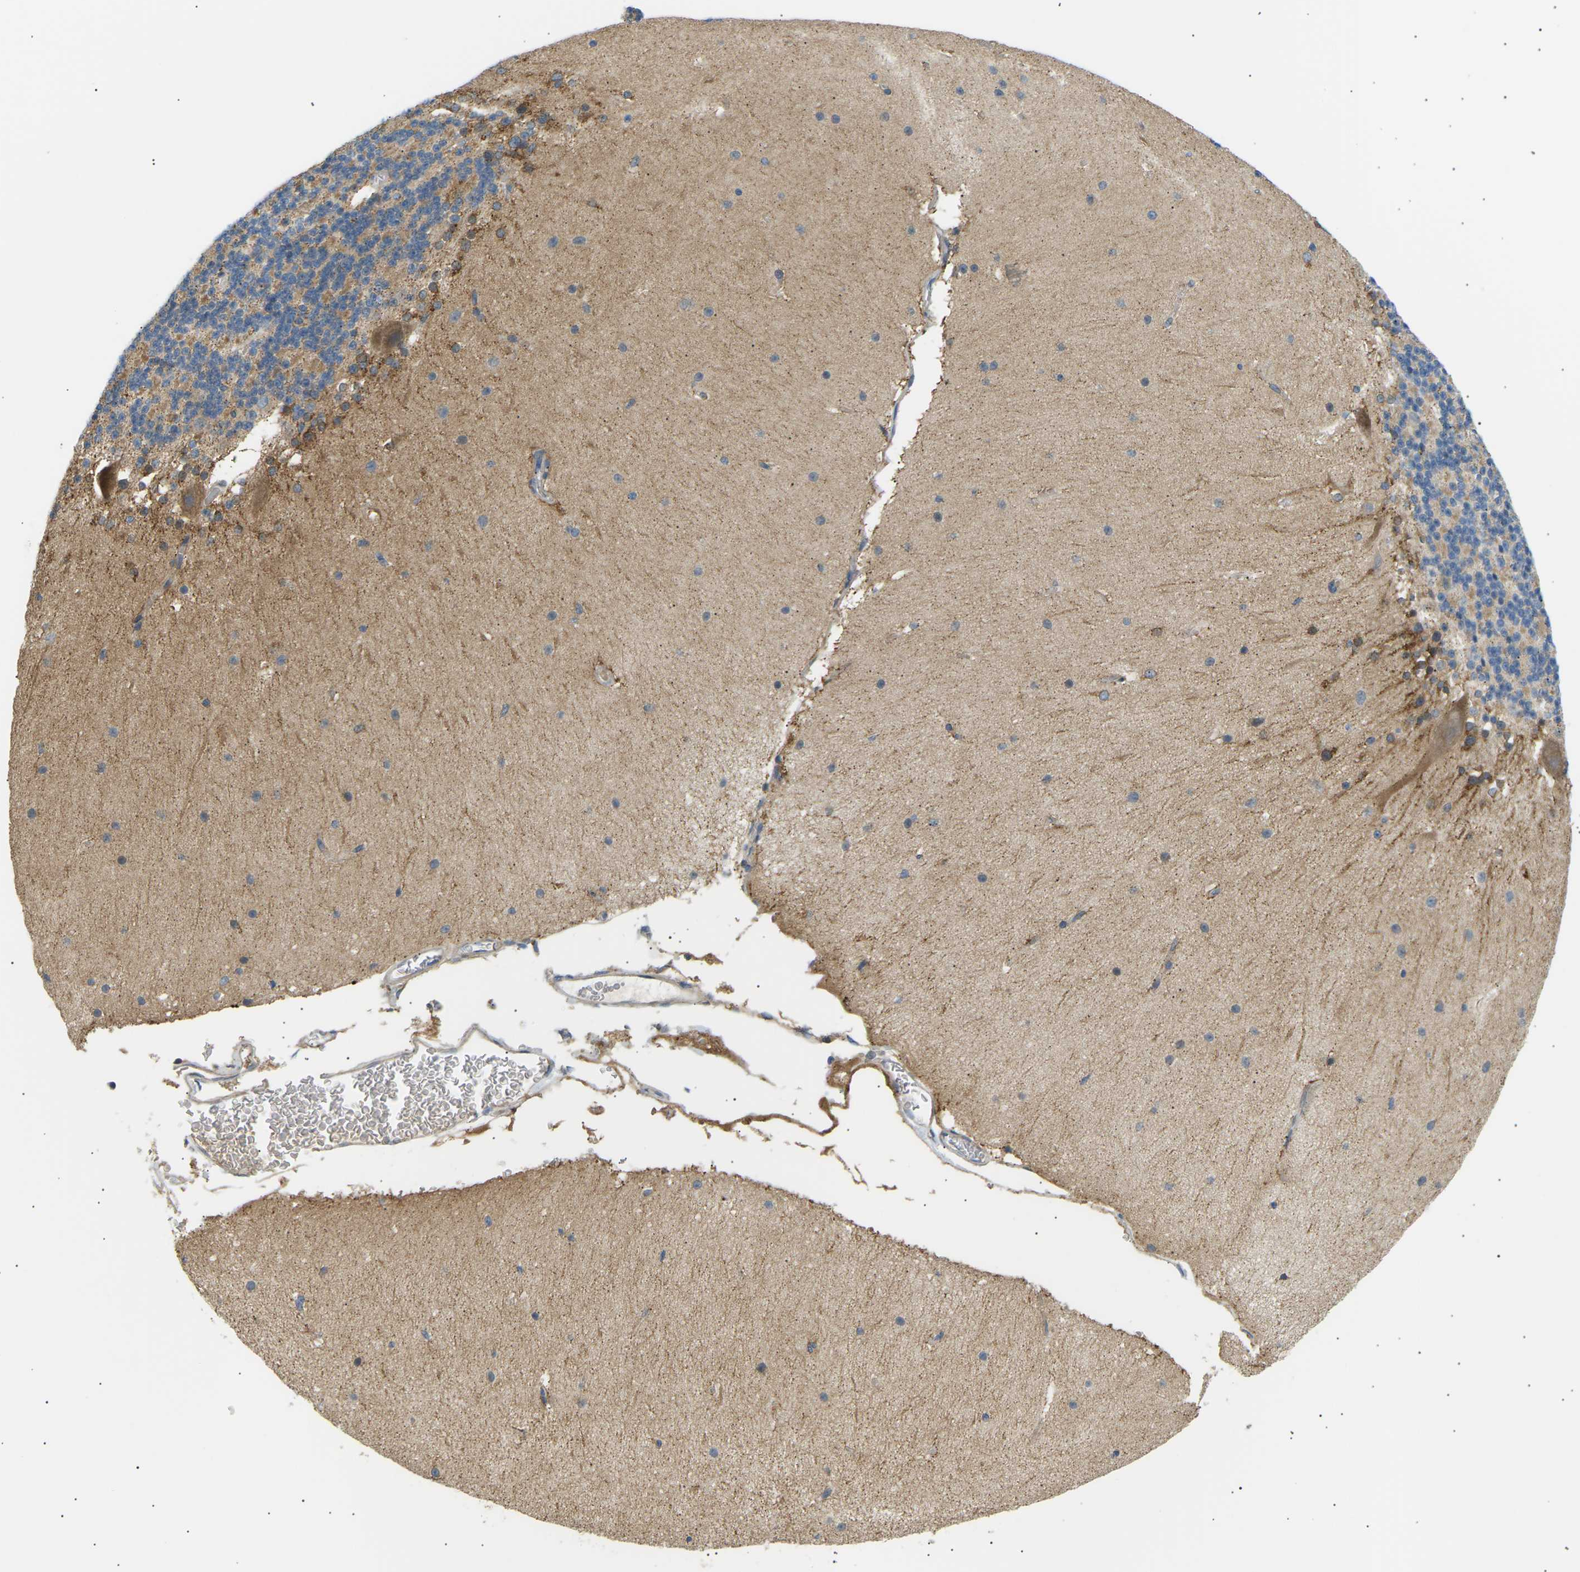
{"staining": {"intensity": "weak", "quantity": ">75%", "location": "cytoplasmic/membranous"}, "tissue": "cerebellum", "cell_type": "Cells in granular layer", "image_type": "normal", "snomed": [{"axis": "morphology", "description": "Normal tissue, NOS"}, {"axis": "topography", "description": "Cerebellum"}], "caption": "Weak cytoplasmic/membranous positivity is seen in about >75% of cells in granular layer in unremarkable cerebellum.", "gene": "TBC1D8", "patient": {"sex": "female", "age": 19}}